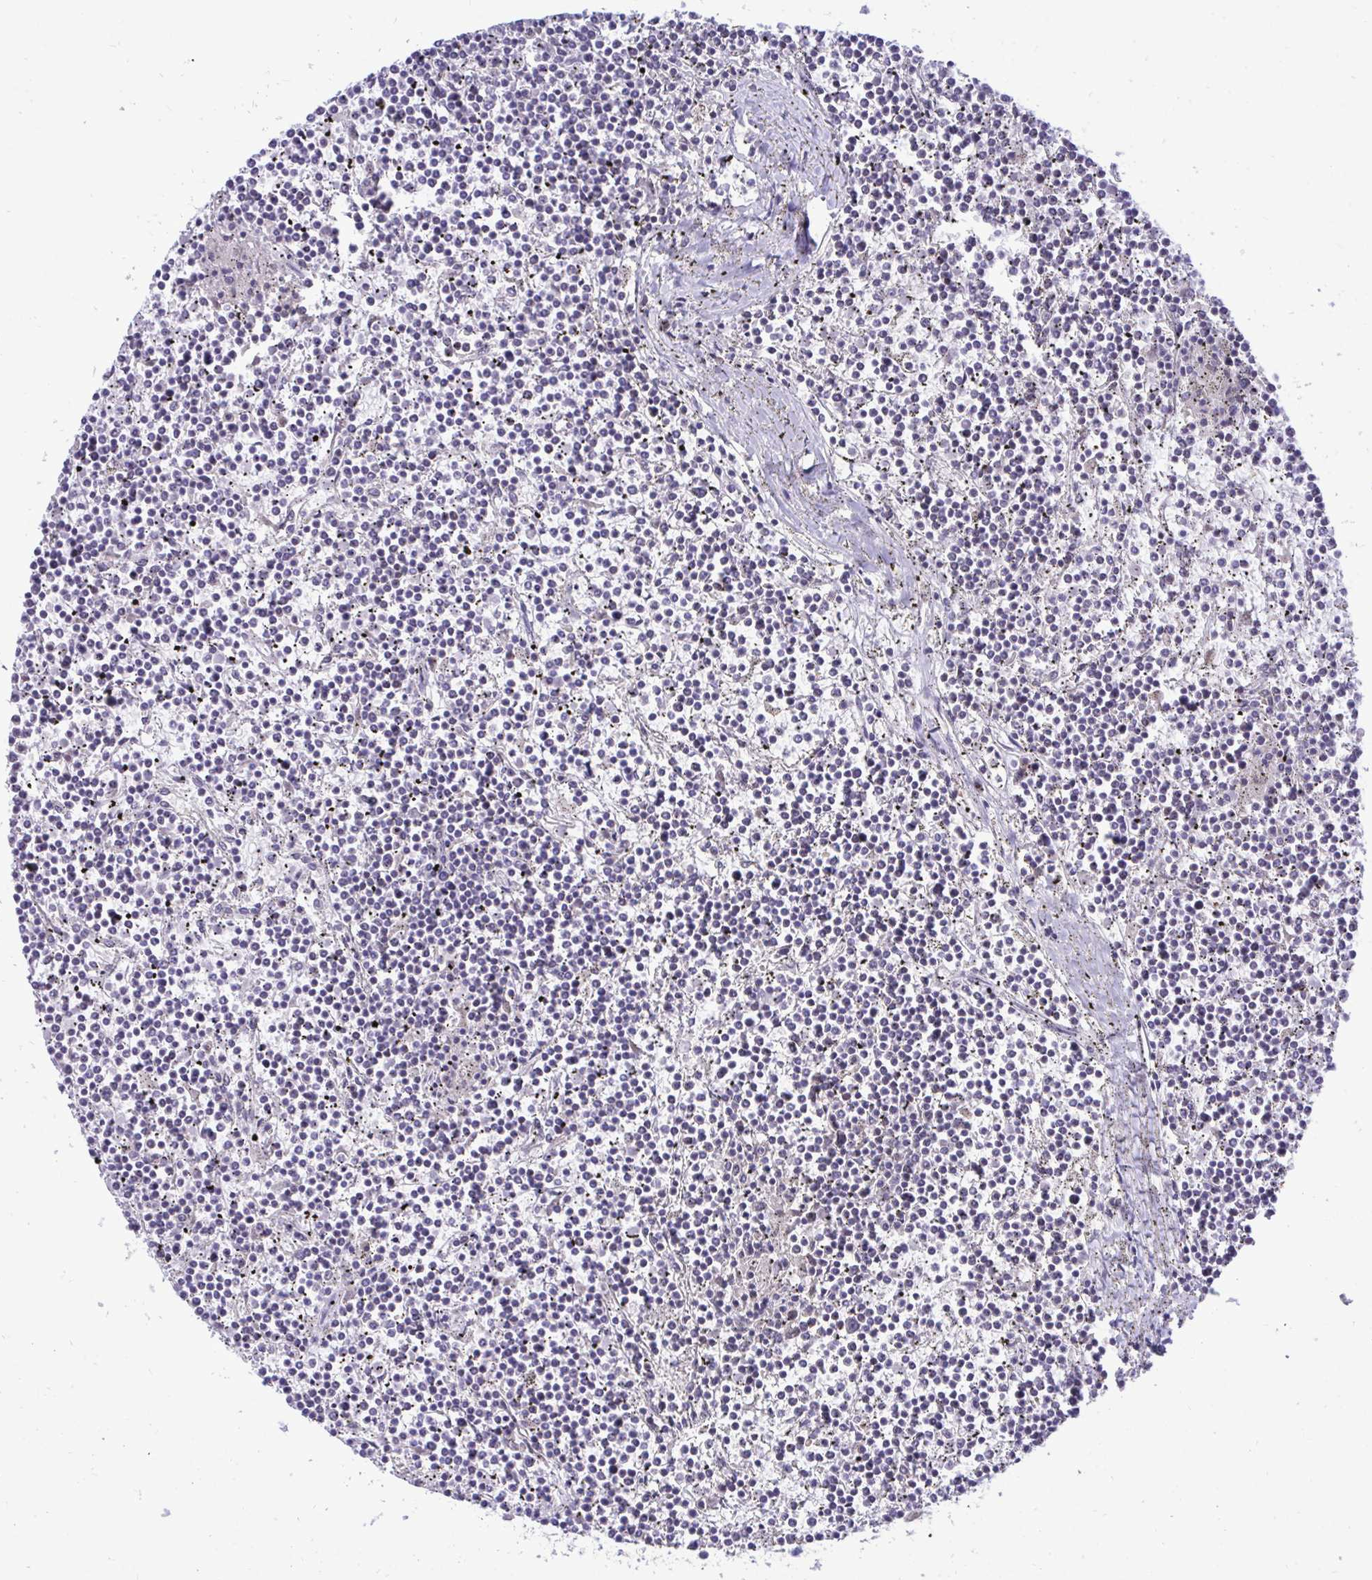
{"staining": {"intensity": "negative", "quantity": "none", "location": "none"}, "tissue": "lymphoma", "cell_type": "Tumor cells", "image_type": "cancer", "snomed": [{"axis": "morphology", "description": "Malignant lymphoma, non-Hodgkin's type, Low grade"}, {"axis": "topography", "description": "Spleen"}], "caption": "DAB (3,3'-diaminobenzidine) immunohistochemical staining of lymphoma shows no significant staining in tumor cells.", "gene": "EPOP", "patient": {"sex": "female", "age": 19}}